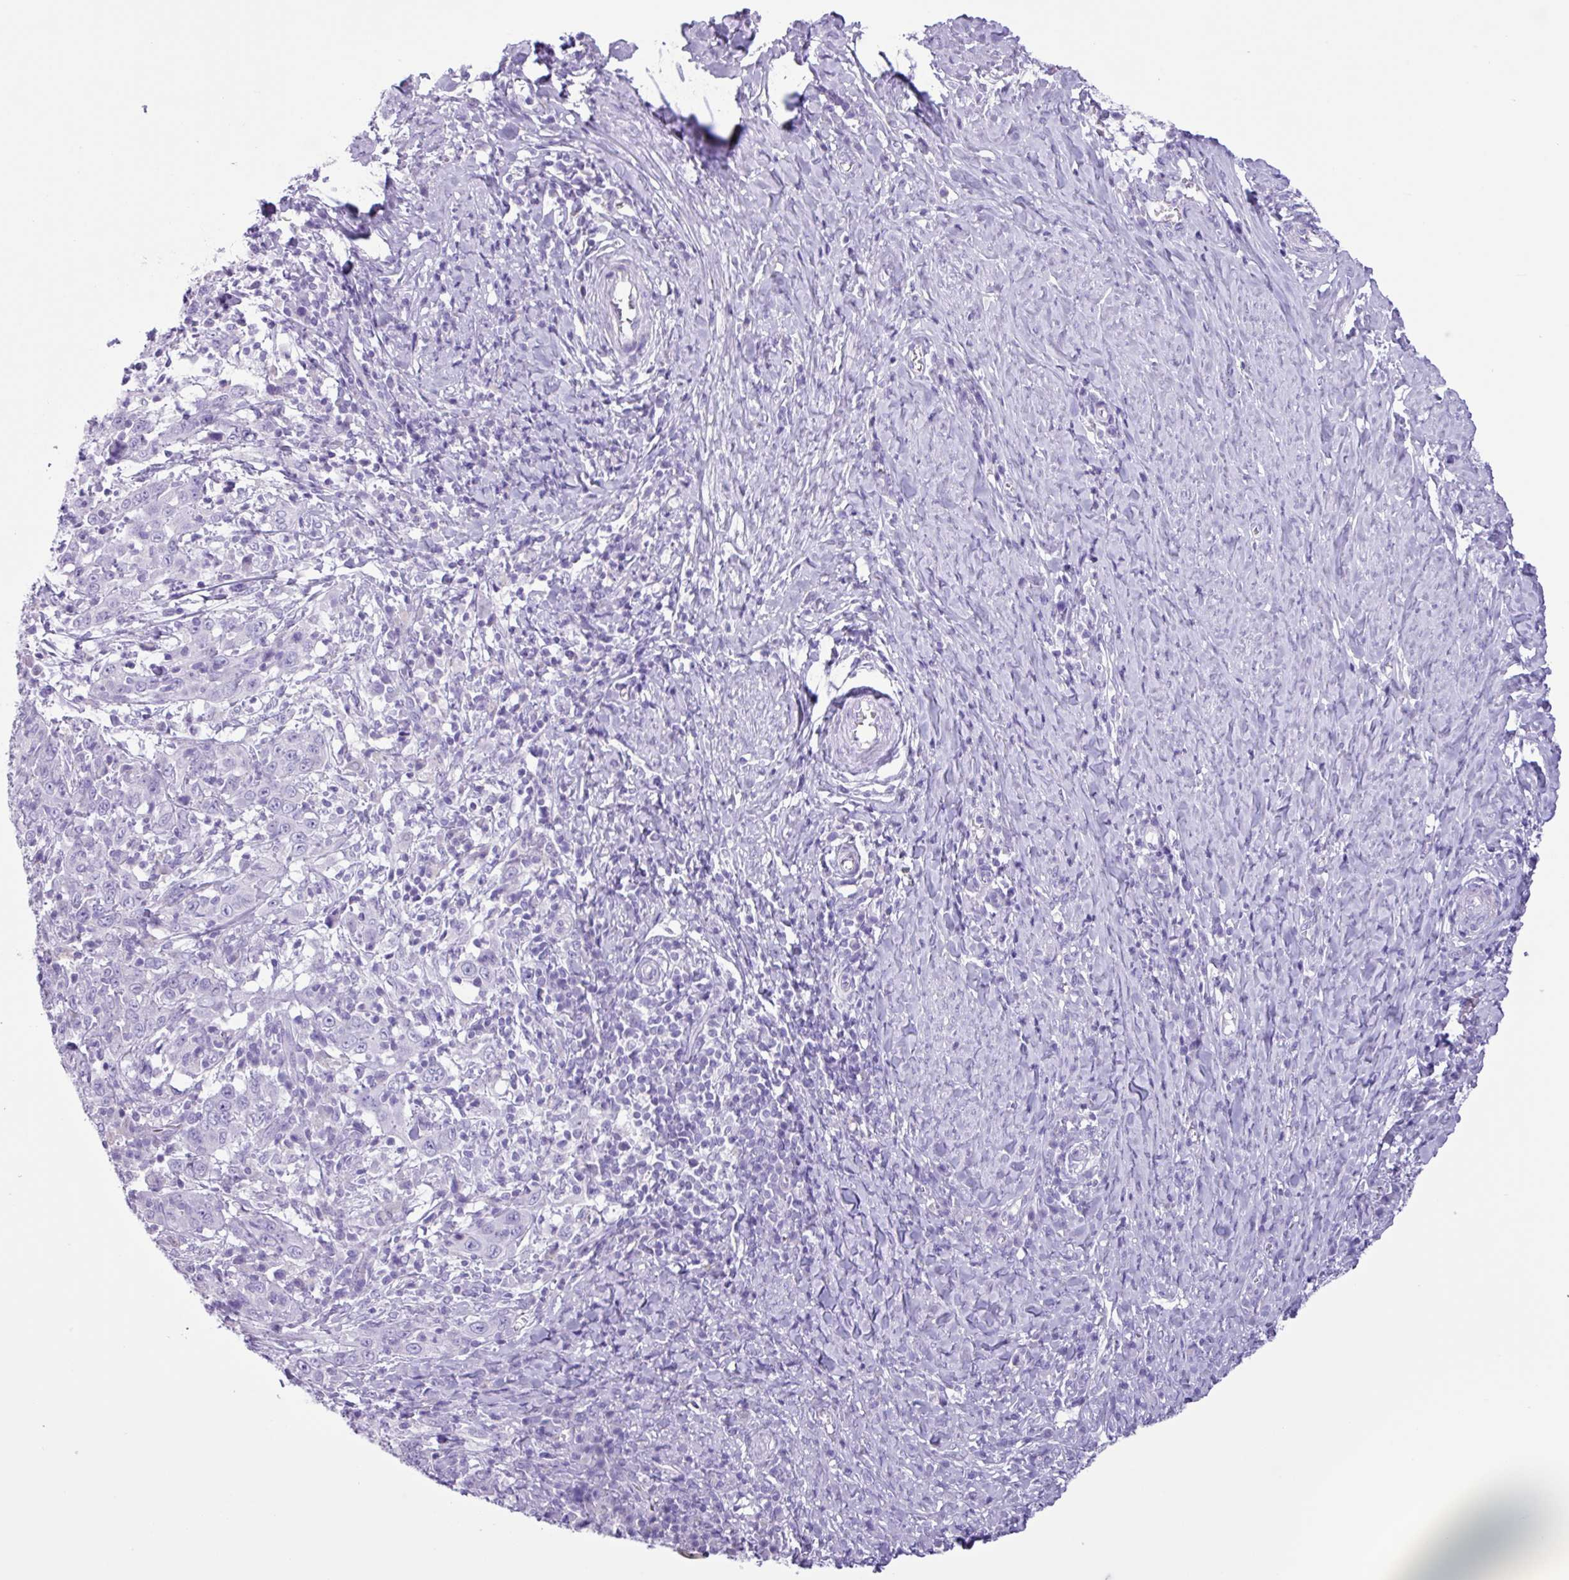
{"staining": {"intensity": "negative", "quantity": "none", "location": "none"}, "tissue": "cervical cancer", "cell_type": "Tumor cells", "image_type": "cancer", "snomed": [{"axis": "morphology", "description": "Squamous cell carcinoma, NOS"}, {"axis": "topography", "description": "Cervix"}], "caption": "Tumor cells are negative for protein expression in human cervical cancer (squamous cell carcinoma). (DAB (3,3'-diaminobenzidine) immunohistochemistry visualized using brightfield microscopy, high magnification).", "gene": "AGO3", "patient": {"sex": "female", "age": 46}}